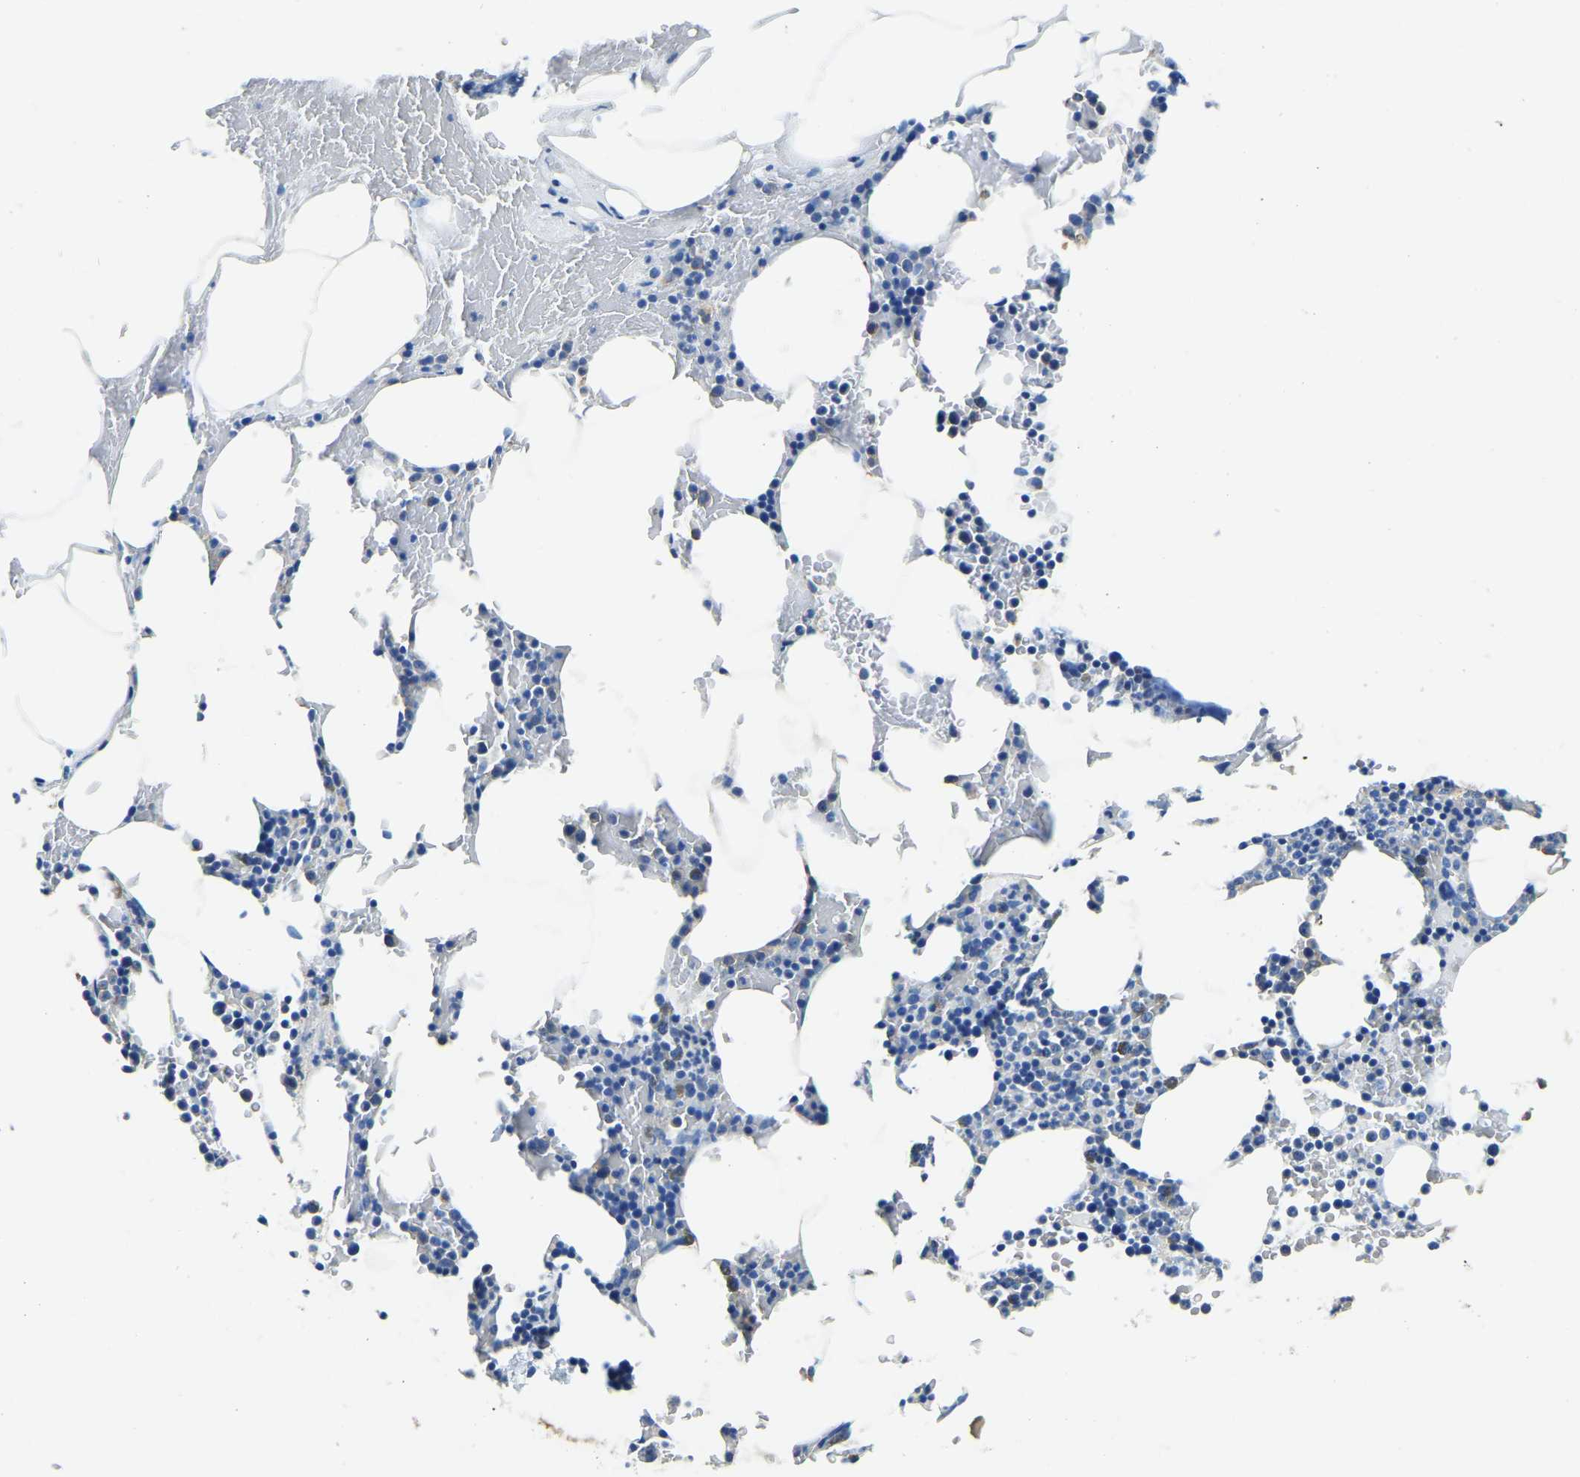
{"staining": {"intensity": "moderate", "quantity": "<25%", "location": "cytoplasmic/membranous"}, "tissue": "bone marrow", "cell_type": "Hematopoietic cells", "image_type": "normal", "snomed": [{"axis": "morphology", "description": "Normal tissue, NOS"}, {"axis": "topography", "description": "Bone marrow"}], "caption": "Immunohistochemistry photomicrograph of benign bone marrow: human bone marrow stained using immunohistochemistry displays low levels of moderate protein expression localized specifically in the cytoplasmic/membranous of hematopoietic cells, appearing as a cytoplasmic/membranous brown color.", "gene": "ZDHHC13", "patient": {"sex": "female", "age": 66}}